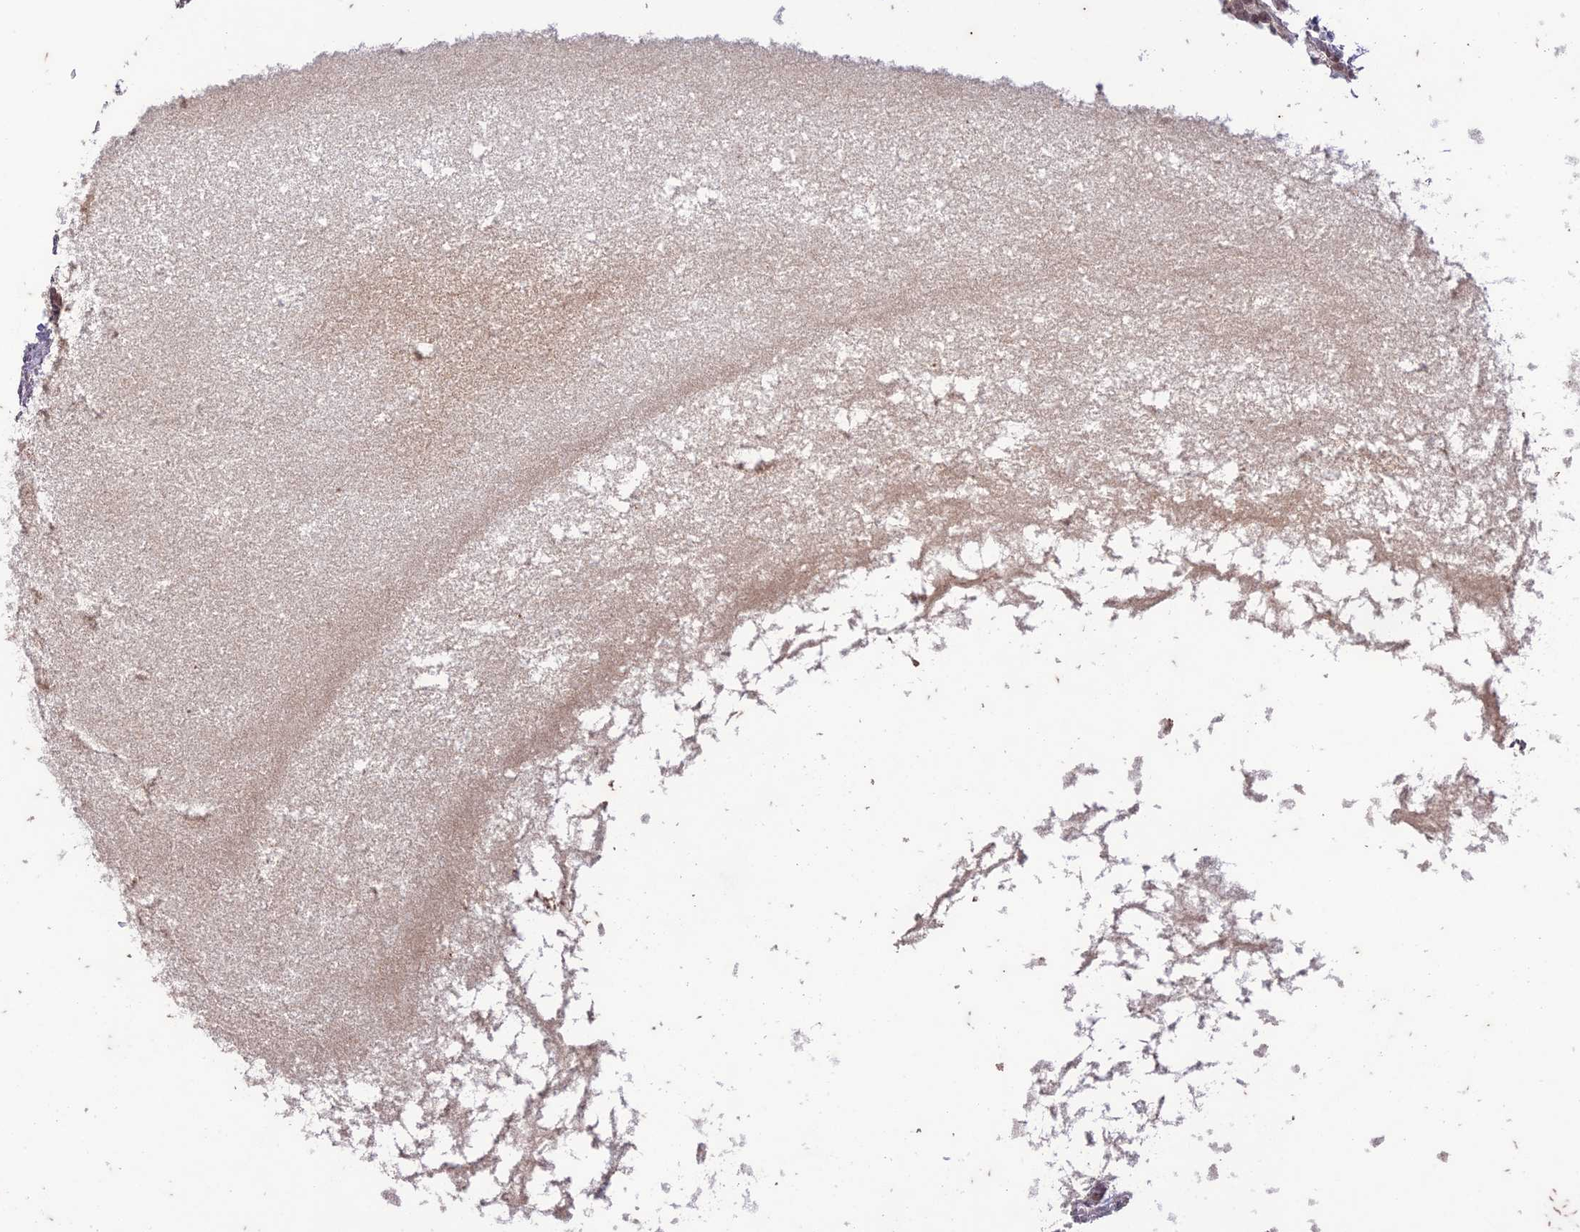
{"staining": {"intensity": "weak", "quantity": "25%-75%", "location": "nuclear"}, "tissue": "ovary", "cell_type": "Follicle cells", "image_type": "normal", "snomed": [{"axis": "morphology", "description": "Normal tissue, NOS"}, {"axis": "topography", "description": "Ovary"}], "caption": "IHC micrograph of benign ovary: ovary stained using immunohistochemistry (IHC) shows low levels of weak protein expression localized specifically in the nuclear of follicle cells, appearing as a nuclear brown color.", "gene": "POP4", "patient": {"sex": "female", "age": 44}}